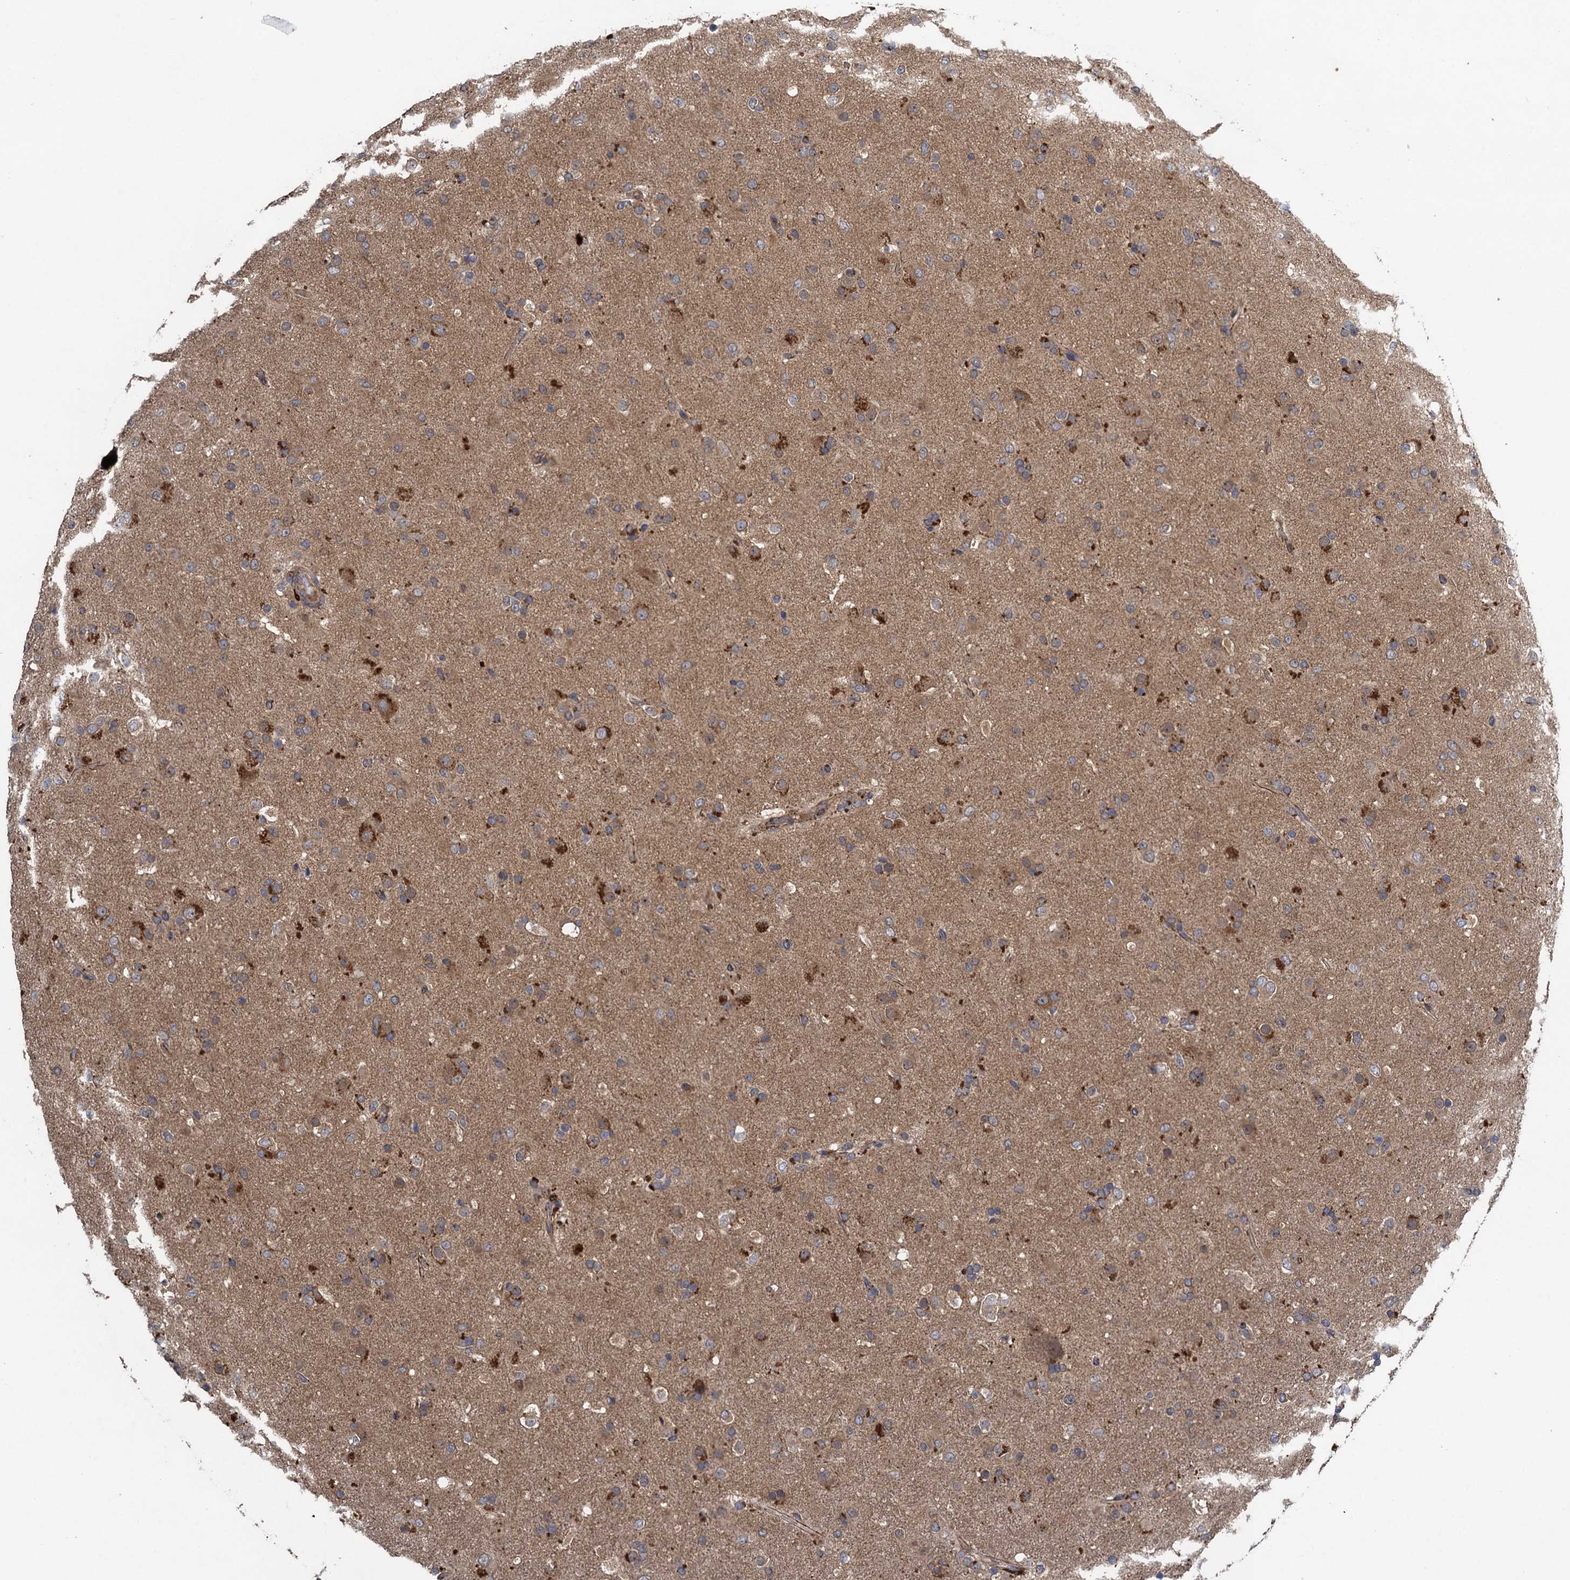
{"staining": {"intensity": "moderate", "quantity": "25%-75%", "location": "cytoplasmic/membranous"}, "tissue": "glioma", "cell_type": "Tumor cells", "image_type": "cancer", "snomed": [{"axis": "morphology", "description": "Glioma, malignant, Low grade"}, {"axis": "topography", "description": "Brain"}], "caption": "Malignant glioma (low-grade) stained for a protein demonstrates moderate cytoplasmic/membranous positivity in tumor cells.", "gene": "CNTN5", "patient": {"sex": "male", "age": 65}}